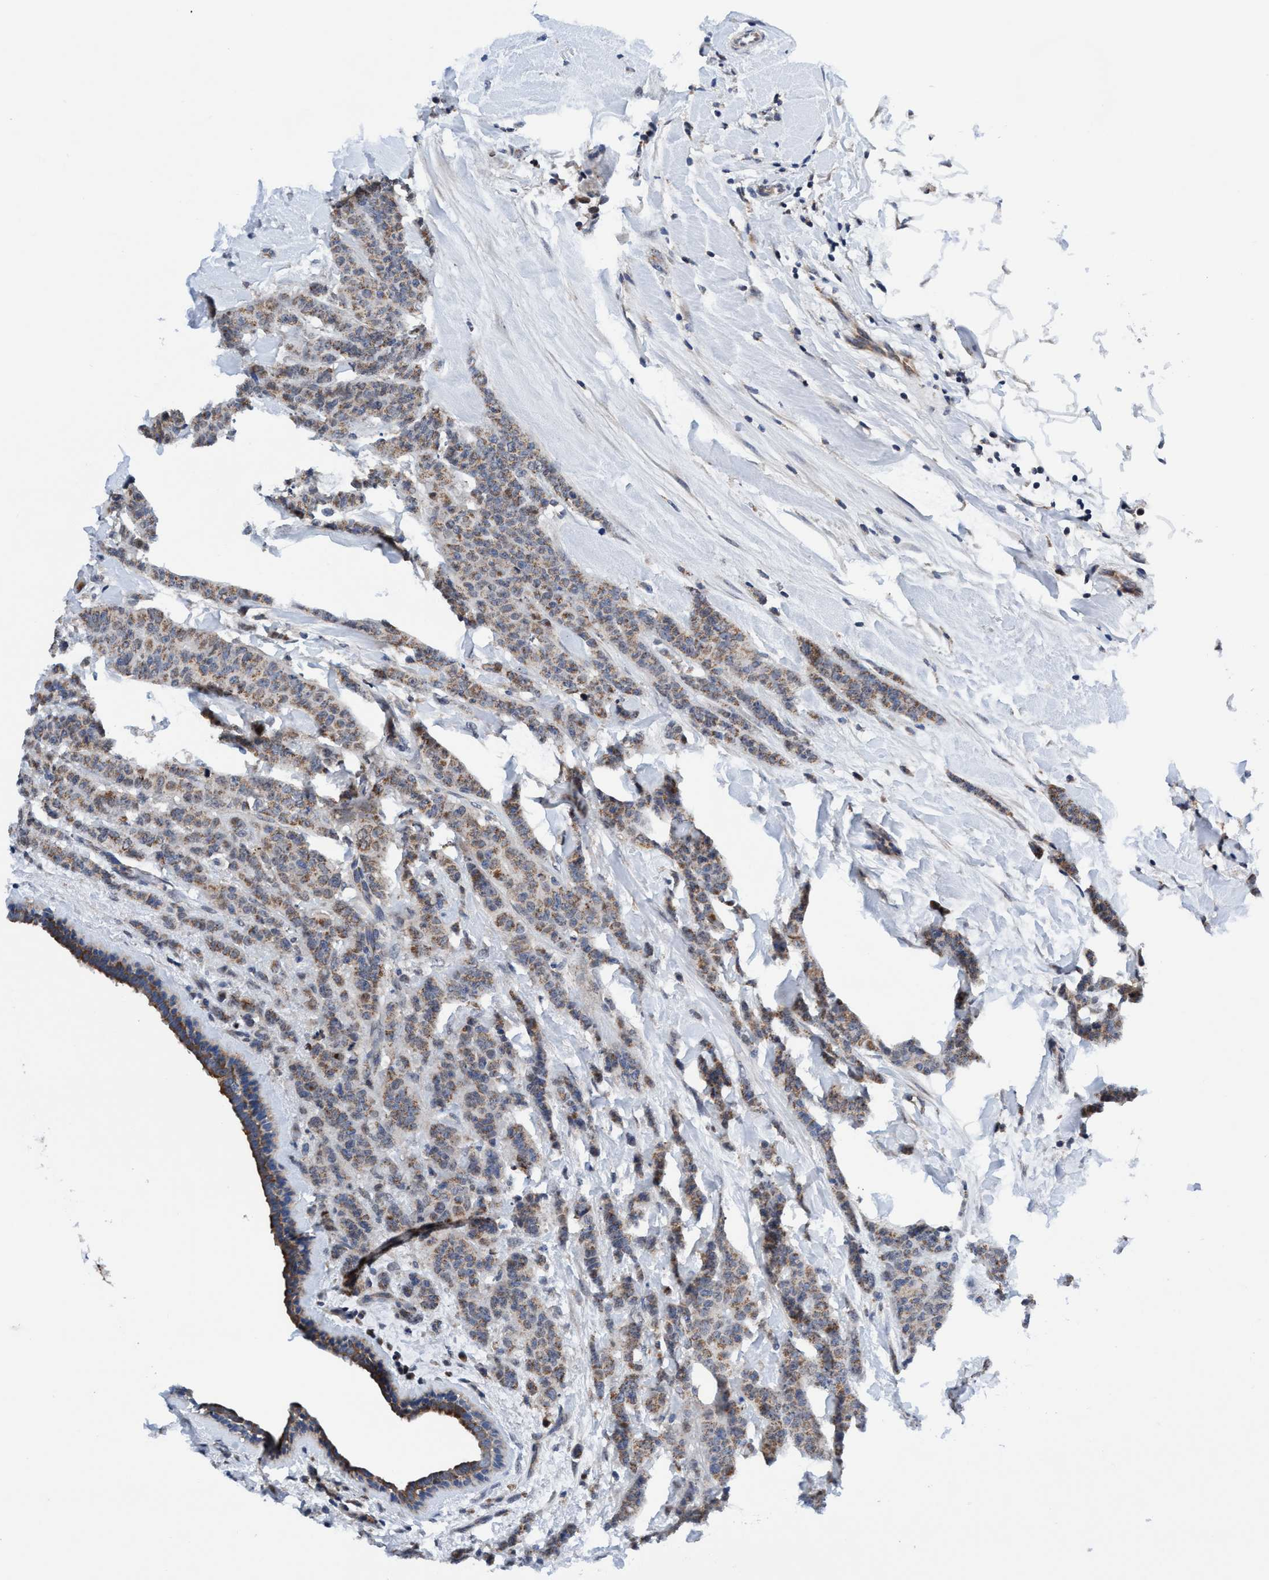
{"staining": {"intensity": "weak", "quantity": ">75%", "location": "cytoplasmic/membranous"}, "tissue": "breast cancer", "cell_type": "Tumor cells", "image_type": "cancer", "snomed": [{"axis": "morphology", "description": "Normal tissue, NOS"}, {"axis": "morphology", "description": "Duct carcinoma"}, {"axis": "topography", "description": "Breast"}], "caption": "Breast cancer (infiltrating ductal carcinoma) tissue displays weak cytoplasmic/membranous expression in approximately >75% of tumor cells", "gene": "AGAP2", "patient": {"sex": "female", "age": 40}}